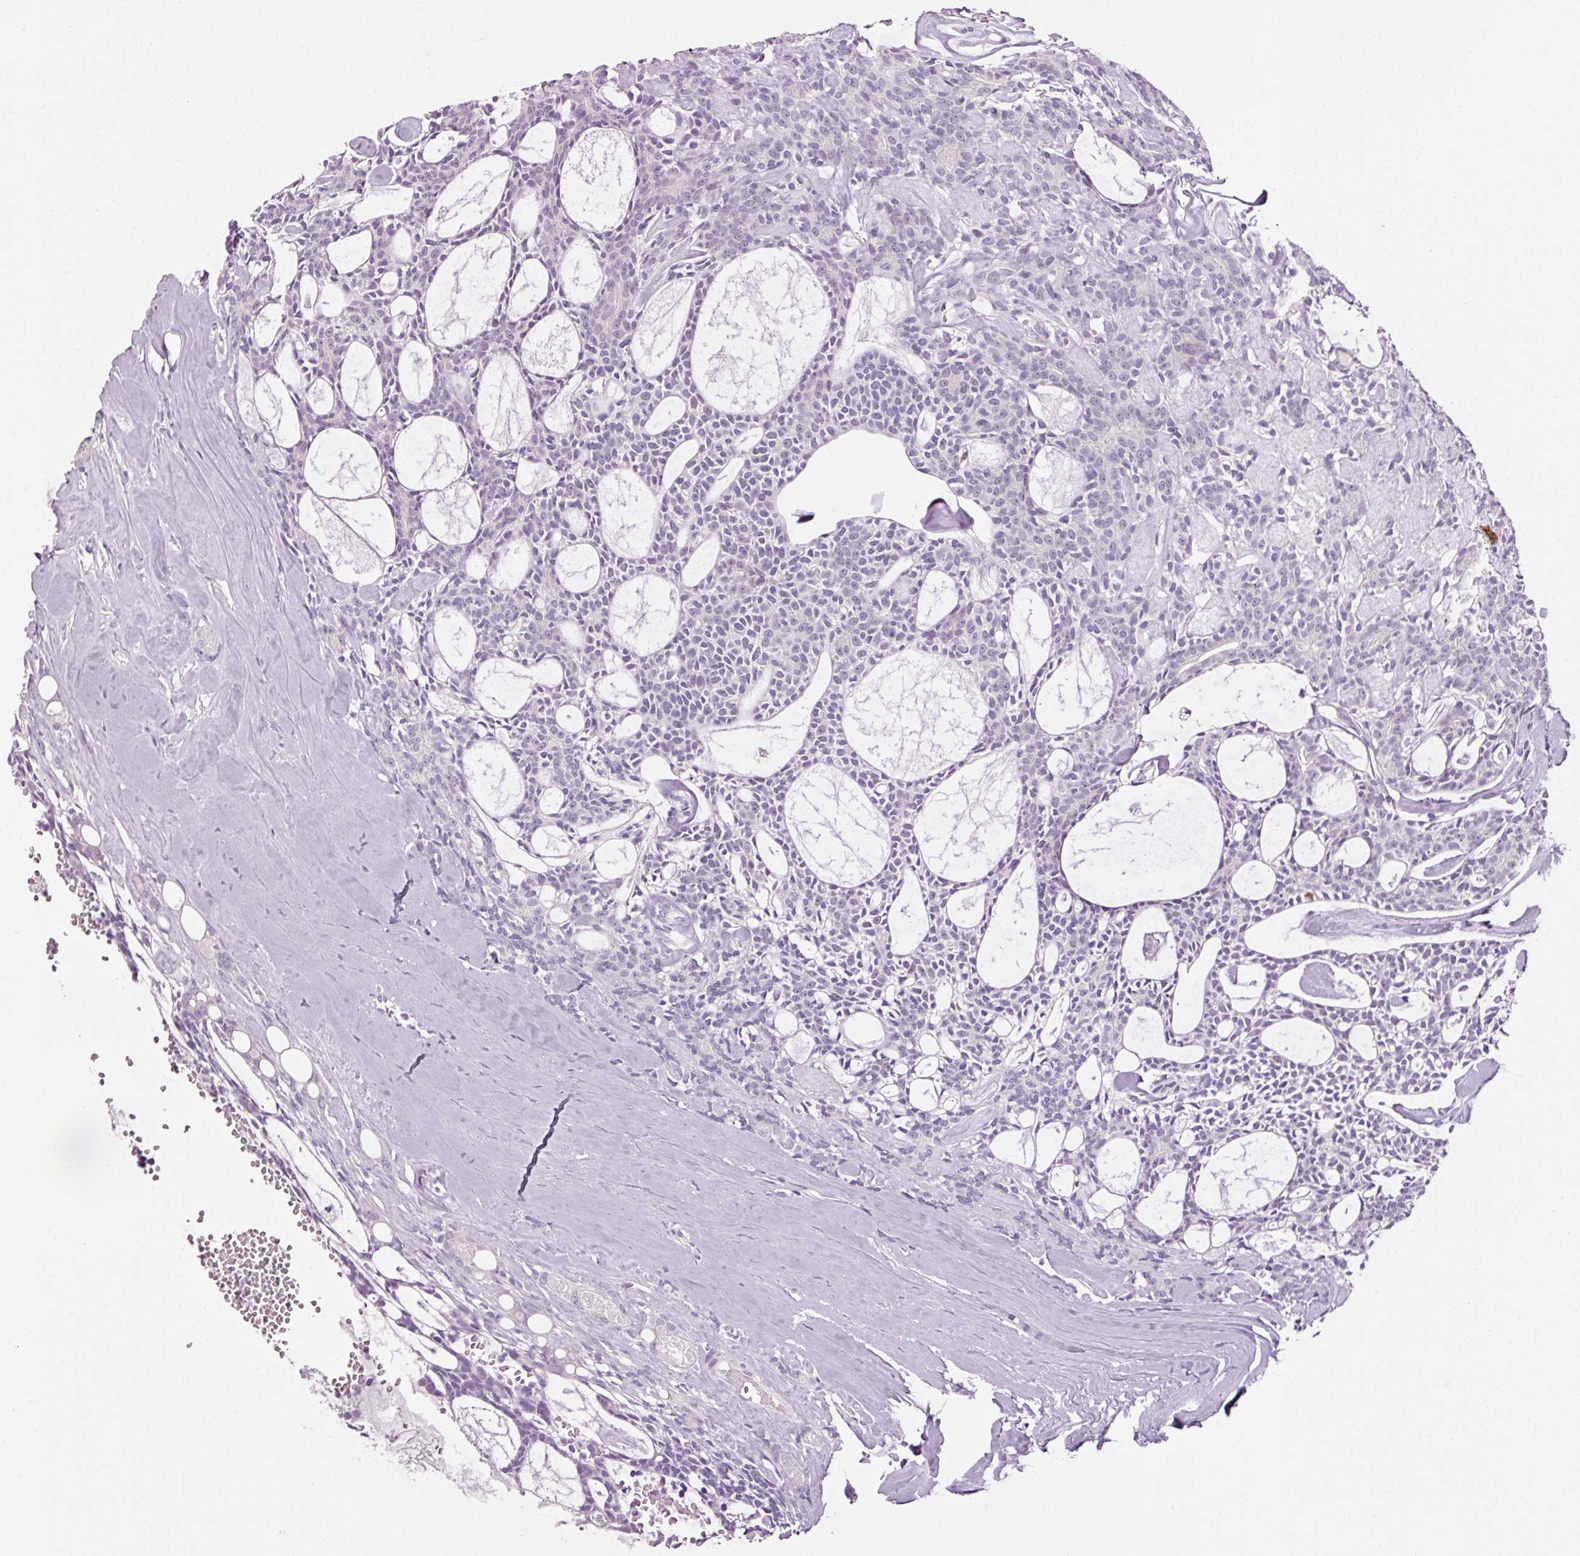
{"staining": {"intensity": "negative", "quantity": "none", "location": "none"}, "tissue": "head and neck cancer", "cell_type": "Tumor cells", "image_type": "cancer", "snomed": [{"axis": "morphology", "description": "Adenocarcinoma, NOS"}, {"axis": "topography", "description": "Salivary gland"}, {"axis": "topography", "description": "Head-Neck"}], "caption": "Immunohistochemistry (IHC) of head and neck cancer (adenocarcinoma) displays no positivity in tumor cells. (DAB (3,3'-diaminobenzidine) immunohistochemistry visualized using brightfield microscopy, high magnification).", "gene": "ANKRD20A1", "patient": {"sex": "male", "age": 55}}